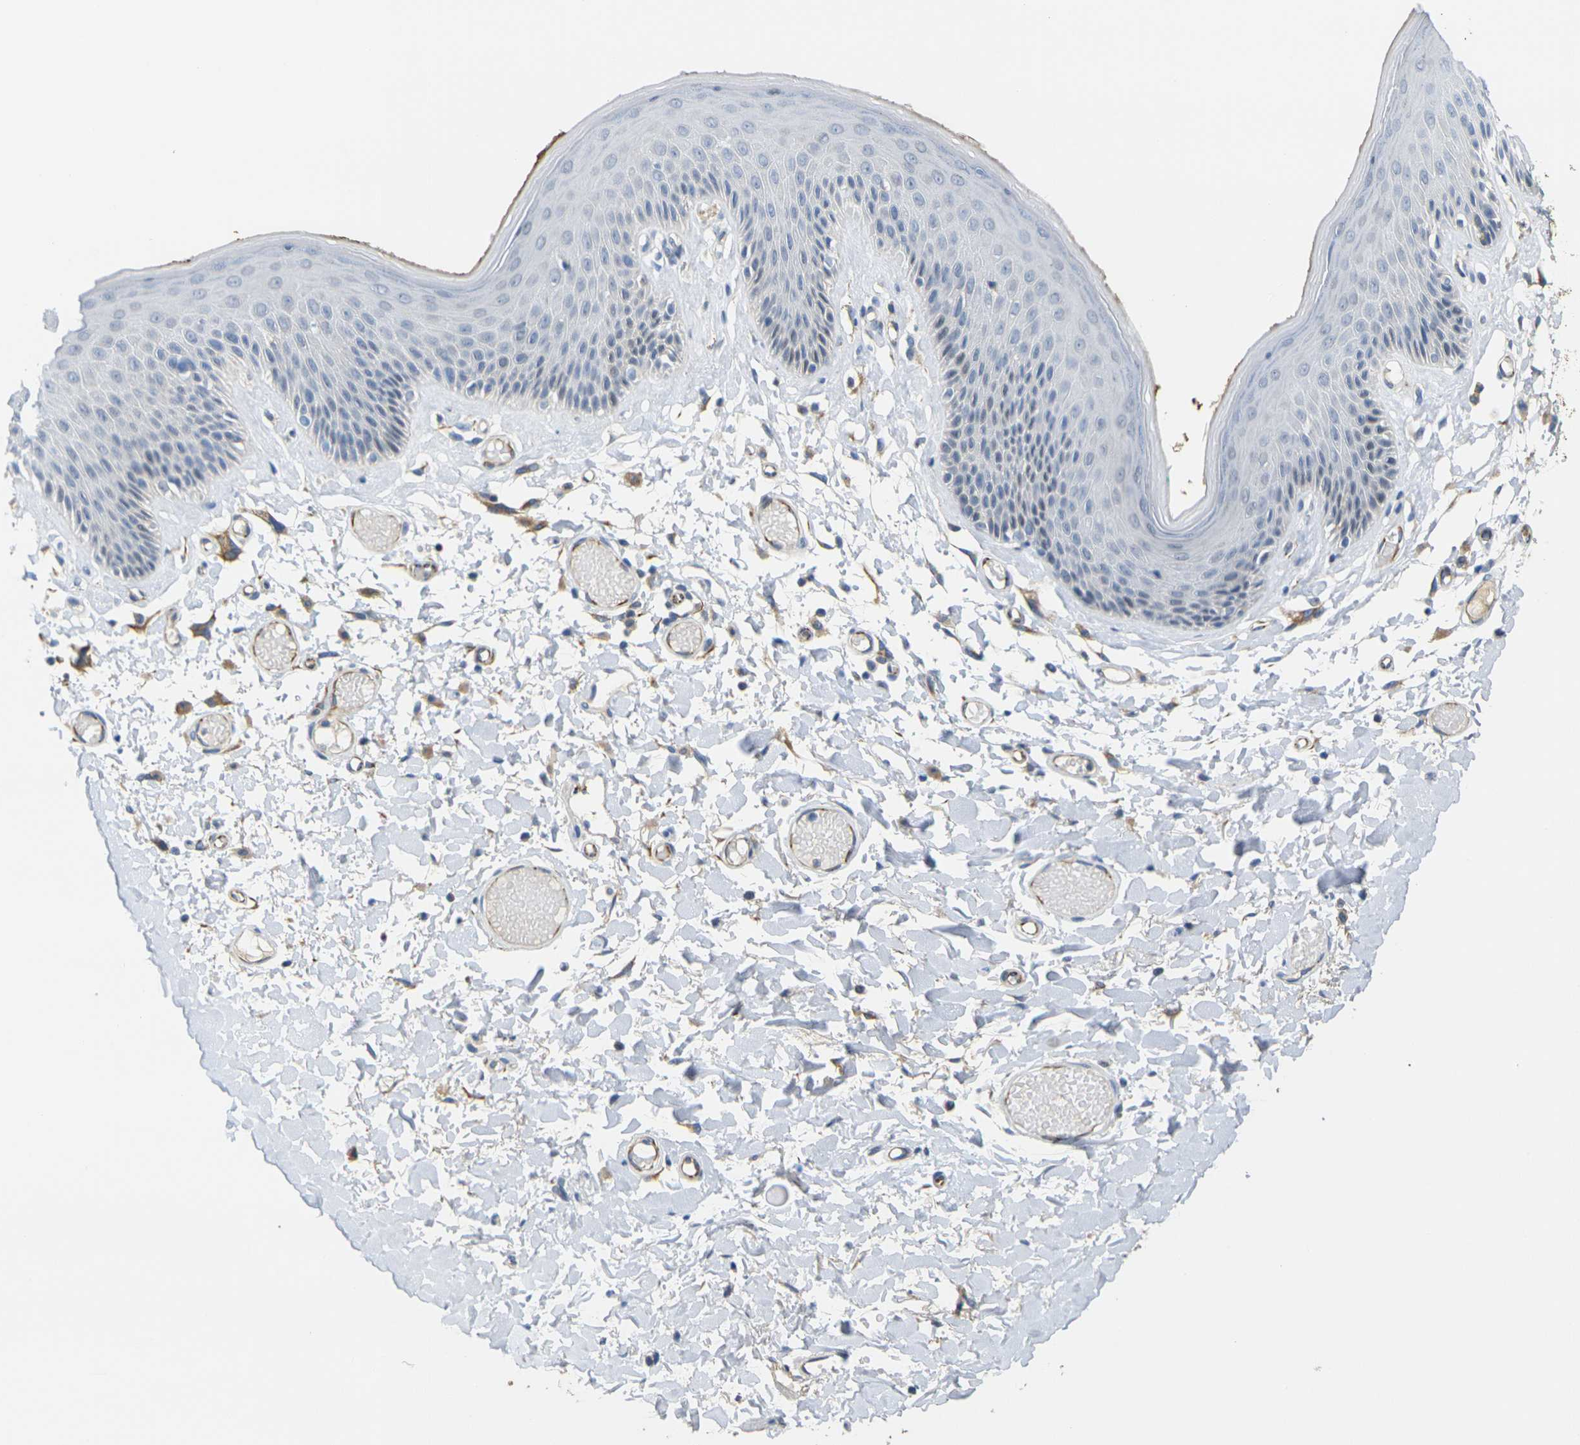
{"staining": {"intensity": "weak", "quantity": "<25%", "location": "cytoplasmic/membranous"}, "tissue": "skin", "cell_type": "Epidermal cells", "image_type": "normal", "snomed": [{"axis": "morphology", "description": "Normal tissue, NOS"}, {"axis": "topography", "description": "Vulva"}], "caption": "Protein analysis of benign skin displays no significant positivity in epidermal cells.", "gene": "OTOF", "patient": {"sex": "female", "age": 73}}